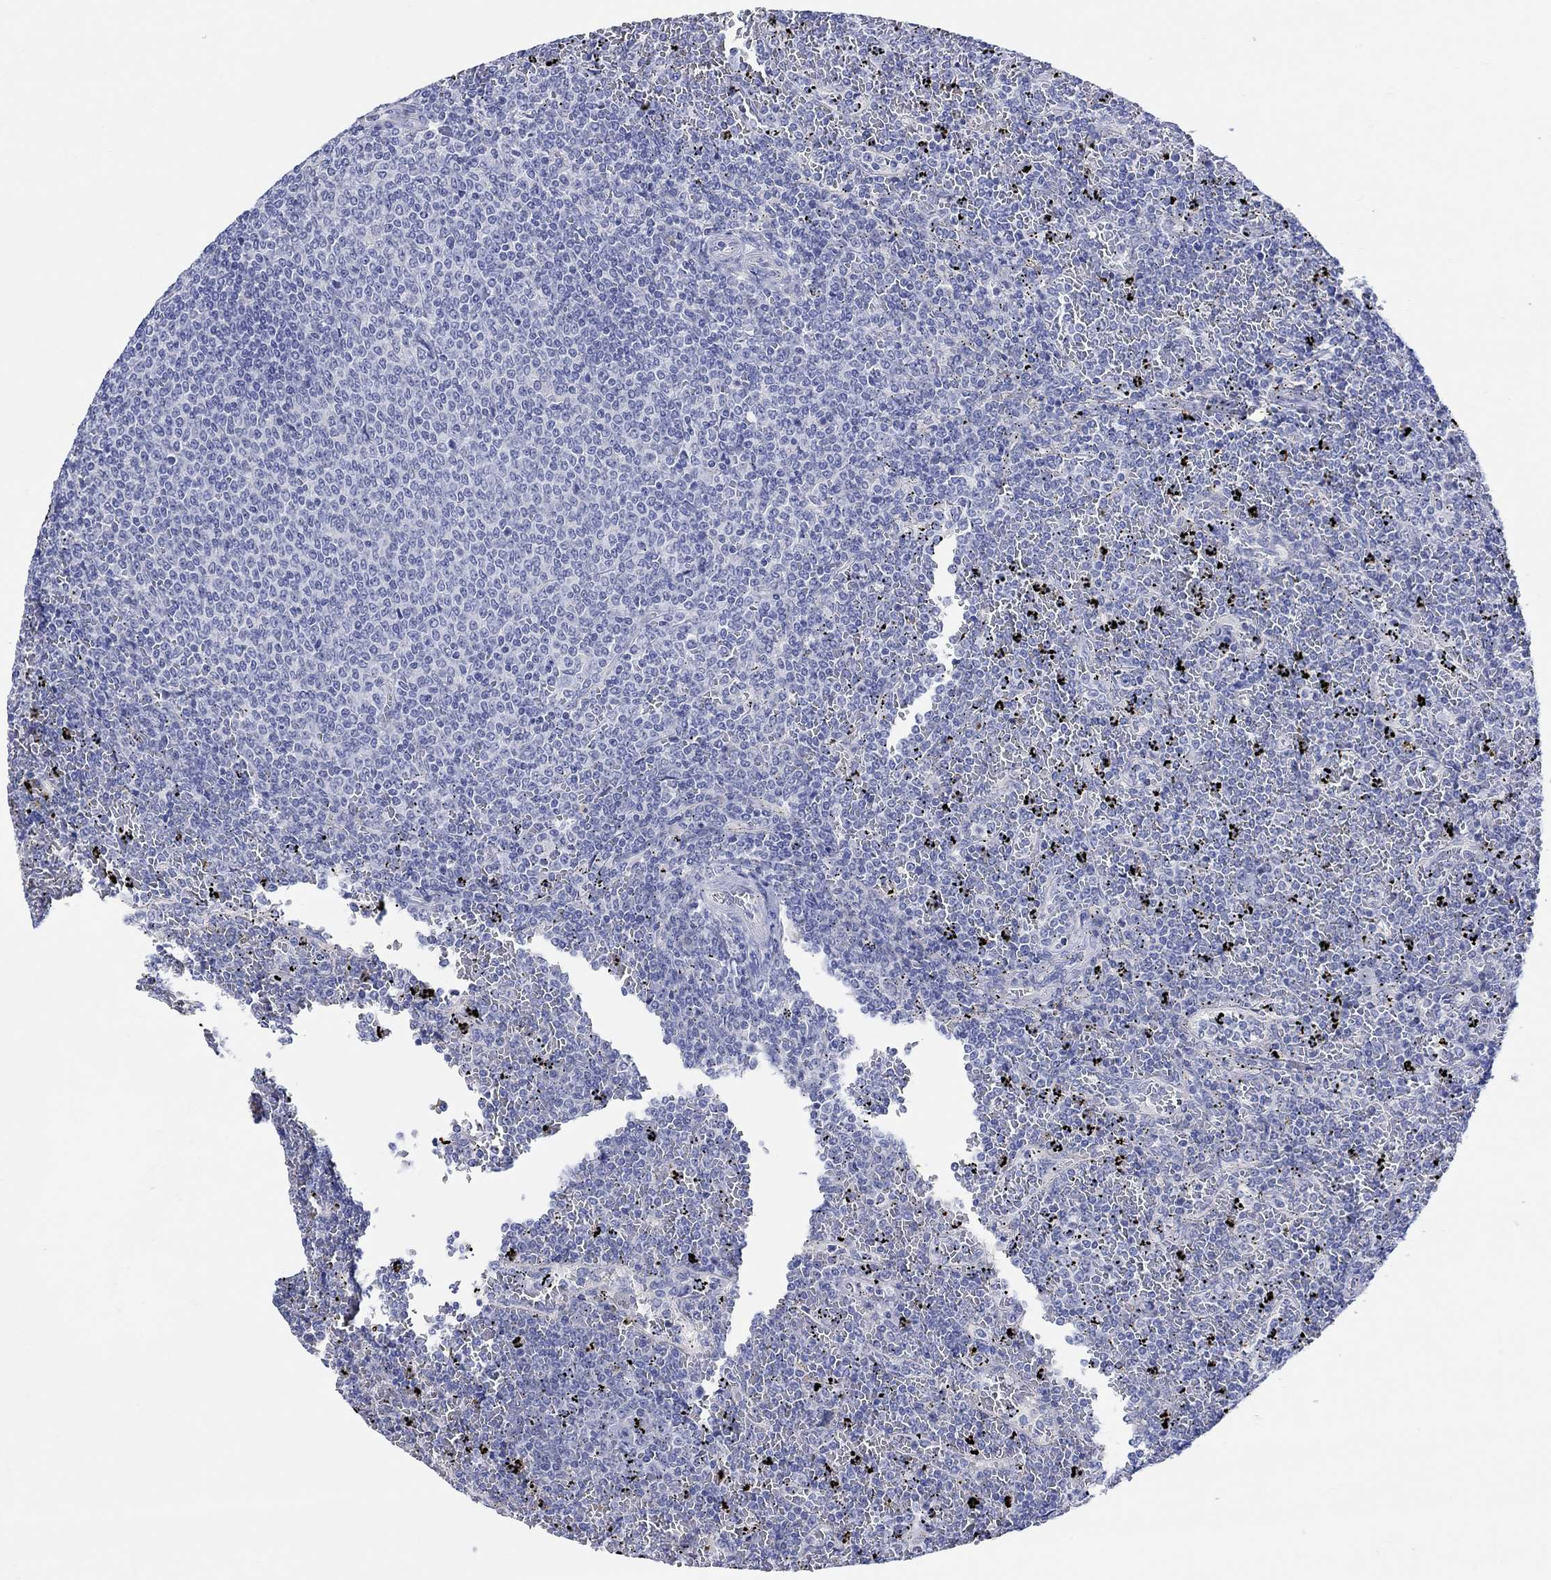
{"staining": {"intensity": "negative", "quantity": "none", "location": "none"}, "tissue": "lymphoma", "cell_type": "Tumor cells", "image_type": "cancer", "snomed": [{"axis": "morphology", "description": "Malignant lymphoma, non-Hodgkin's type, Low grade"}, {"axis": "topography", "description": "Spleen"}], "caption": "Tumor cells show no significant protein positivity in lymphoma. (DAB immunohistochemistry with hematoxylin counter stain).", "gene": "KRT222", "patient": {"sex": "female", "age": 77}}